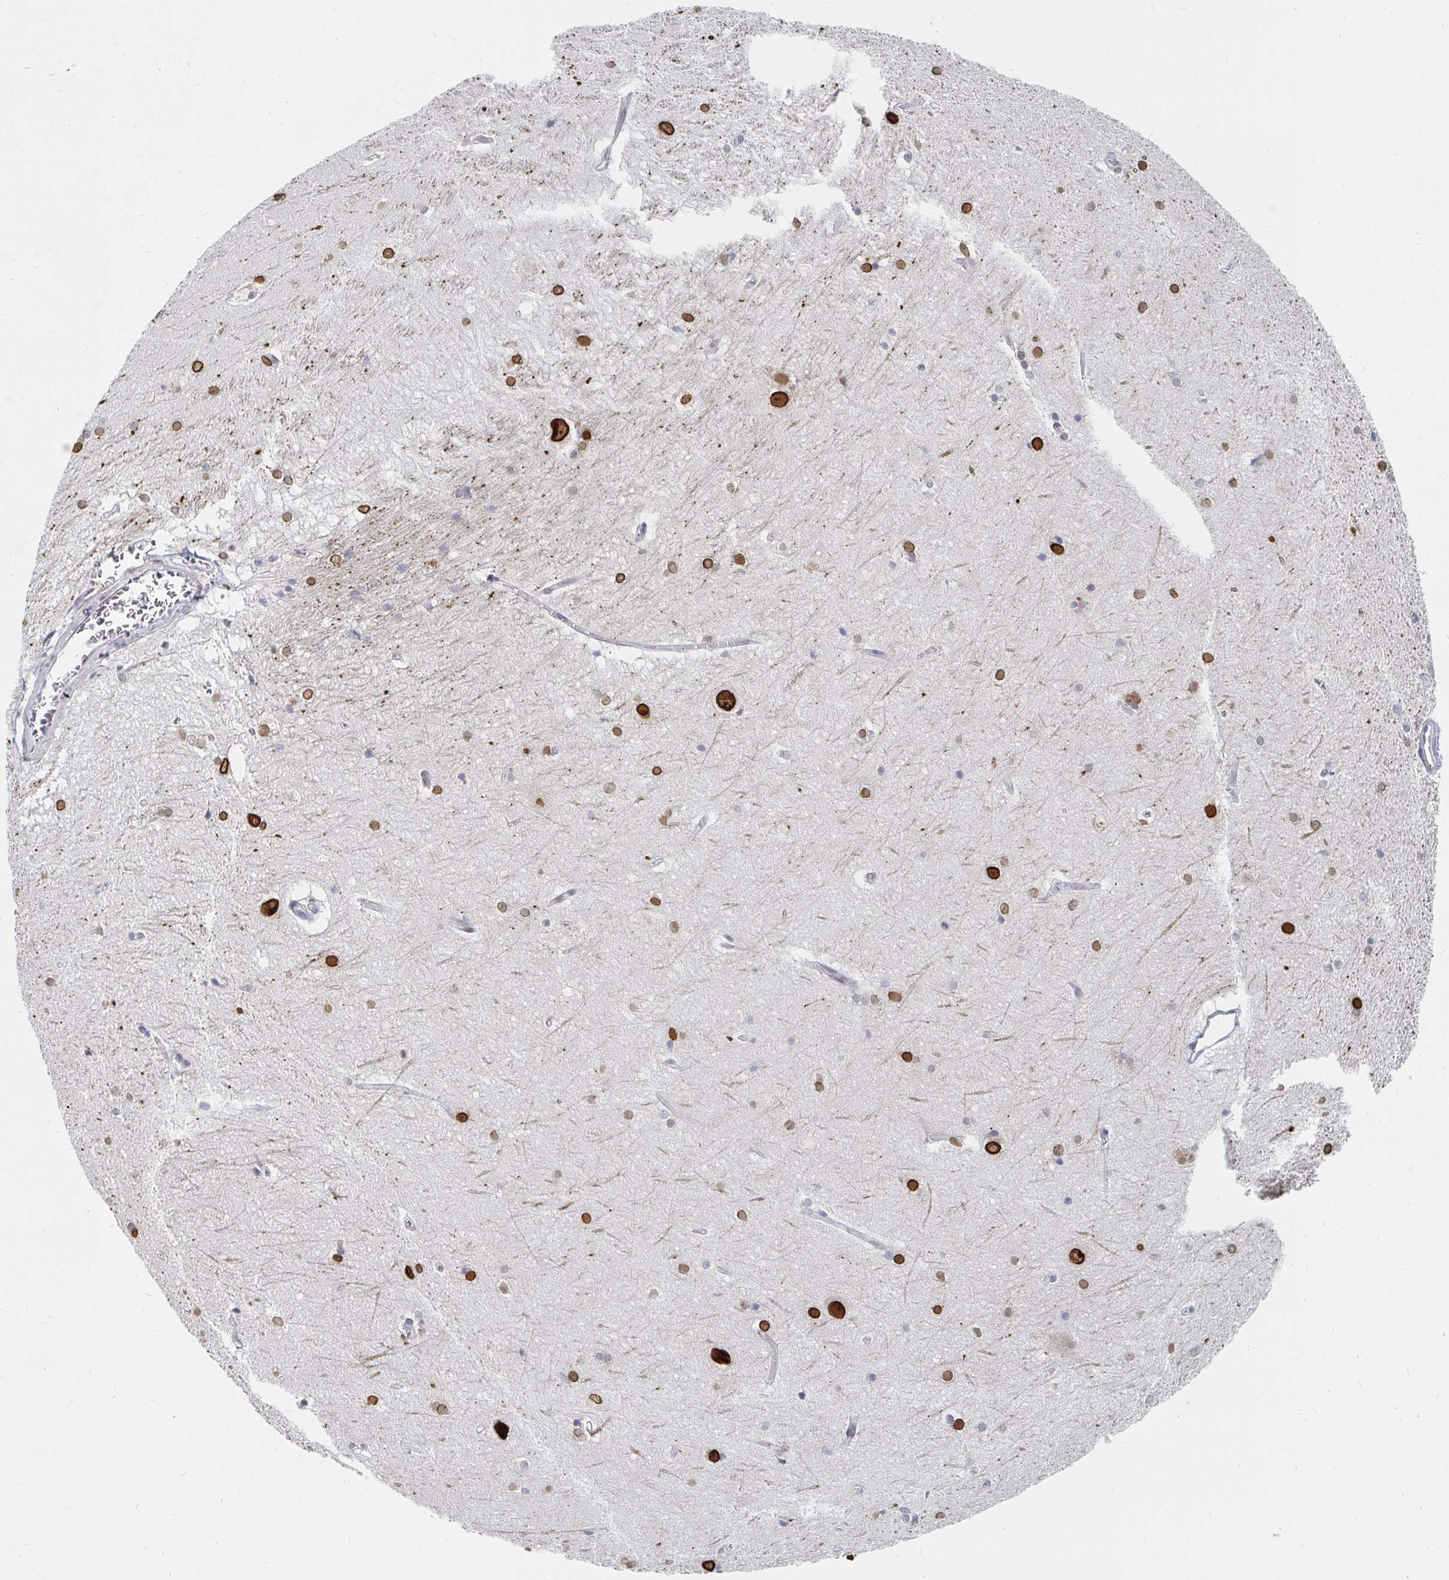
{"staining": {"intensity": "moderate", "quantity": "<25%", "location": "nuclear"}, "tissue": "hippocampus", "cell_type": "Glial cells", "image_type": "normal", "snomed": [{"axis": "morphology", "description": "Normal tissue, NOS"}, {"axis": "topography", "description": "Cerebral cortex"}, {"axis": "topography", "description": "Hippocampus"}], "caption": "Hippocampus was stained to show a protein in brown. There is low levels of moderate nuclear positivity in approximately <25% of glial cells.", "gene": "CHD2", "patient": {"sex": "female", "age": 19}}